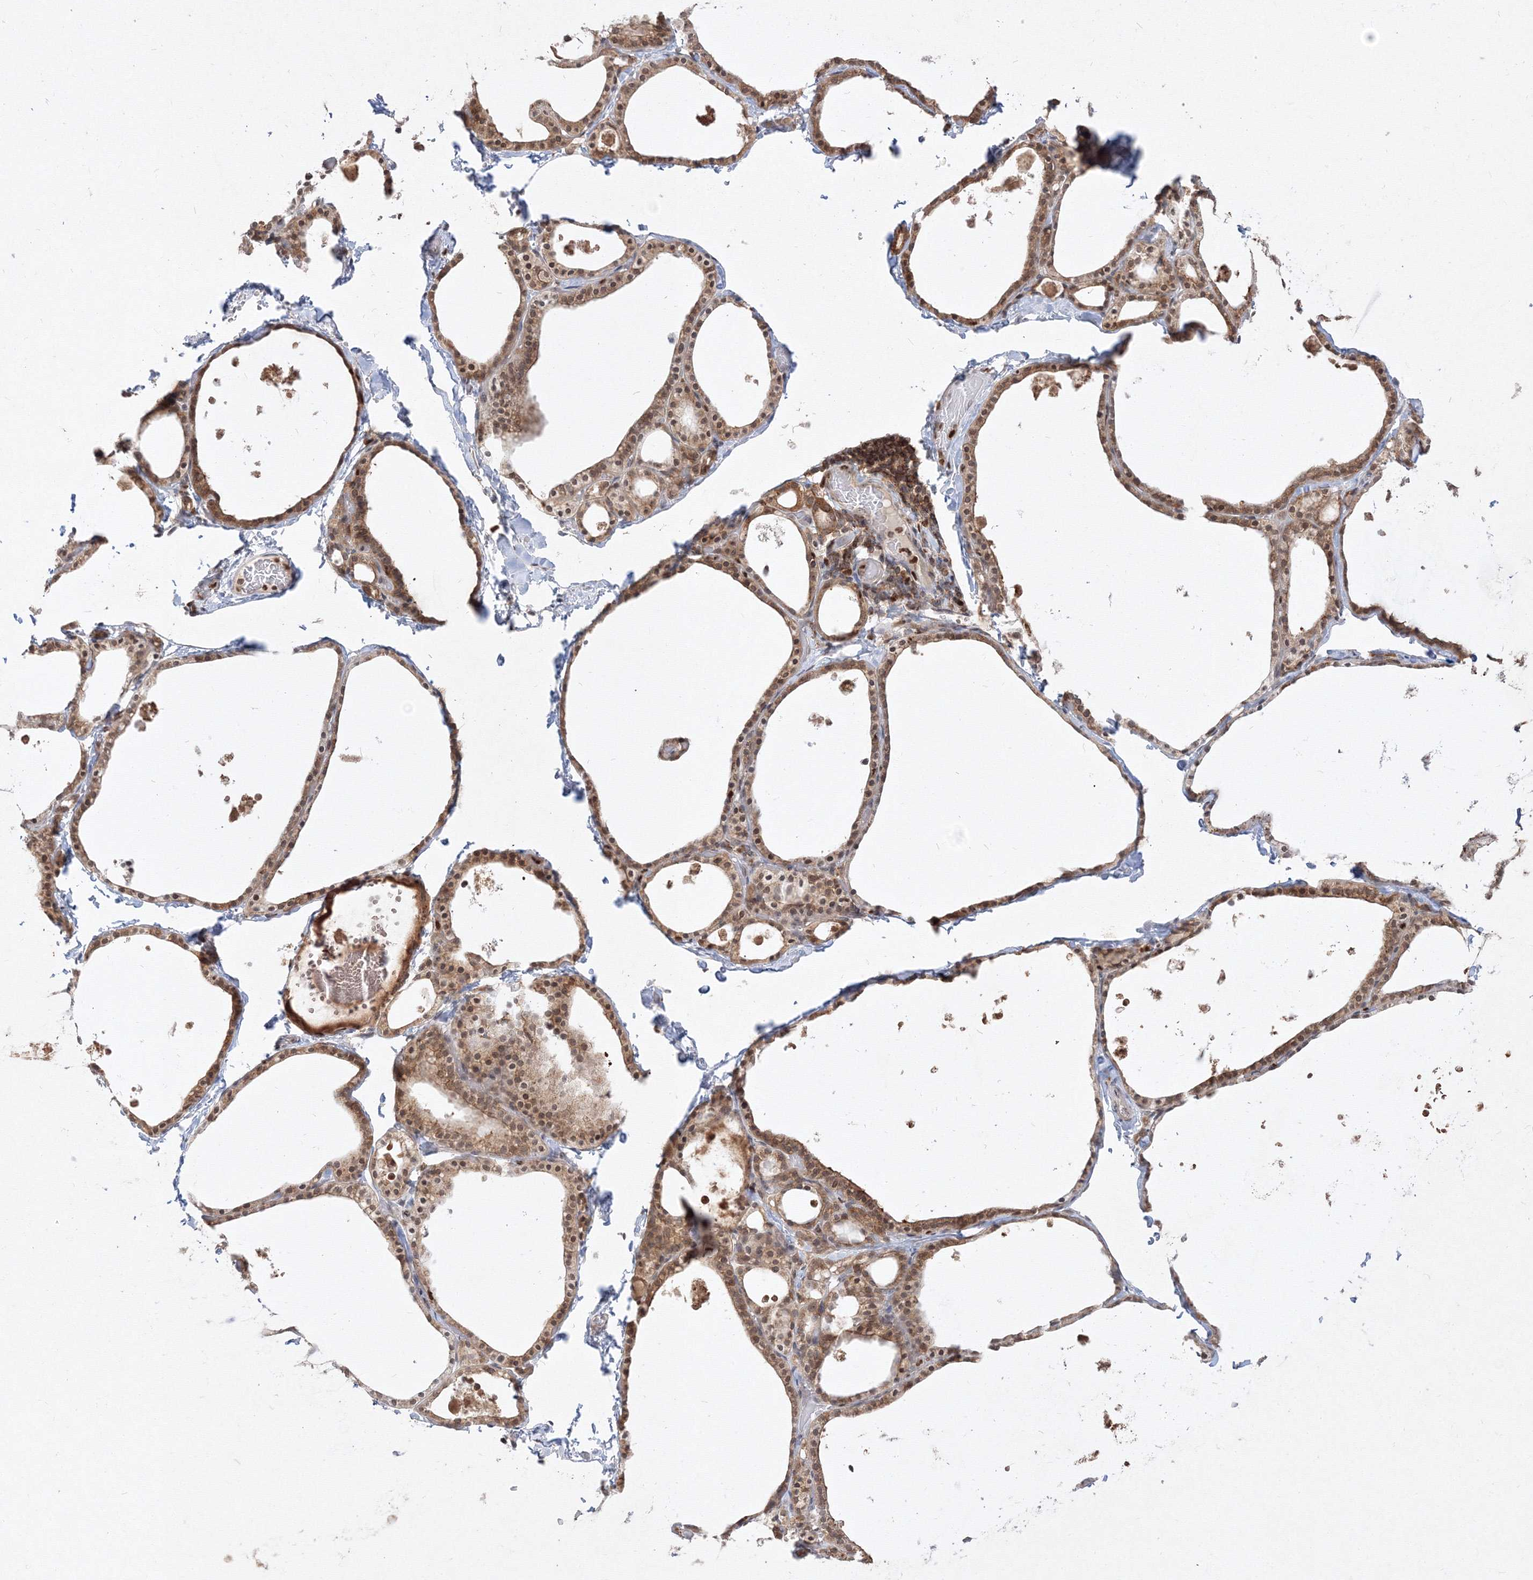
{"staining": {"intensity": "moderate", "quantity": ">75%", "location": "cytoplasmic/membranous"}, "tissue": "thyroid gland", "cell_type": "Glandular cells", "image_type": "normal", "snomed": [{"axis": "morphology", "description": "Normal tissue, NOS"}, {"axis": "topography", "description": "Thyroid gland"}], "caption": "High-power microscopy captured an immunohistochemistry (IHC) photomicrograph of unremarkable thyroid gland, revealing moderate cytoplasmic/membranous staining in about >75% of glandular cells. (Stains: DAB (3,3'-diaminobenzidine) in brown, nuclei in blue, Microscopy: brightfield microscopy at high magnification).", "gene": "TMEM50B", "patient": {"sex": "male", "age": 56}}